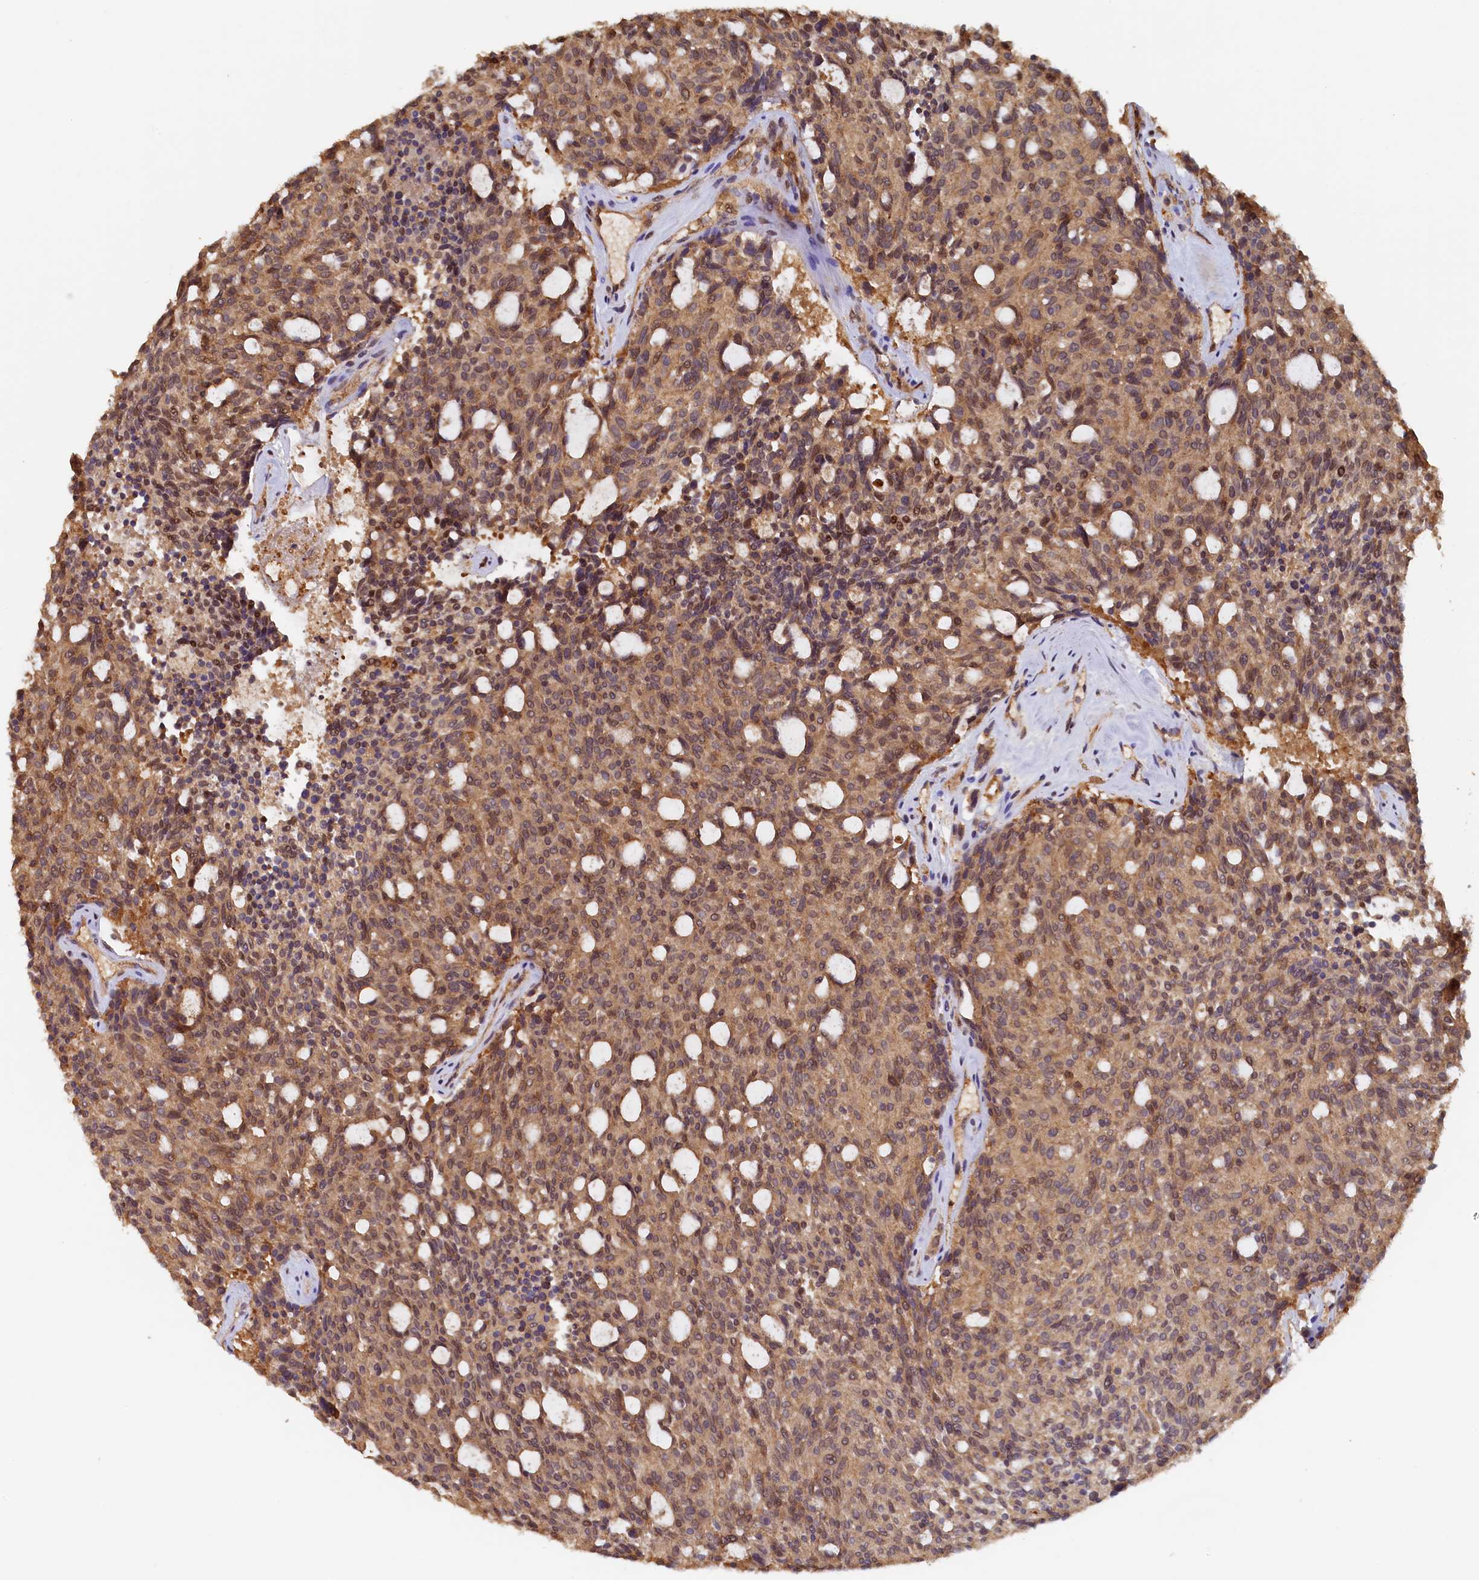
{"staining": {"intensity": "moderate", "quantity": ">75%", "location": "cytoplasmic/membranous"}, "tissue": "carcinoid", "cell_type": "Tumor cells", "image_type": "cancer", "snomed": [{"axis": "morphology", "description": "Carcinoid, malignant, NOS"}, {"axis": "topography", "description": "Pancreas"}], "caption": "This is a photomicrograph of immunohistochemistry (IHC) staining of carcinoid (malignant), which shows moderate positivity in the cytoplasmic/membranous of tumor cells.", "gene": "UBL7", "patient": {"sex": "female", "age": 54}}